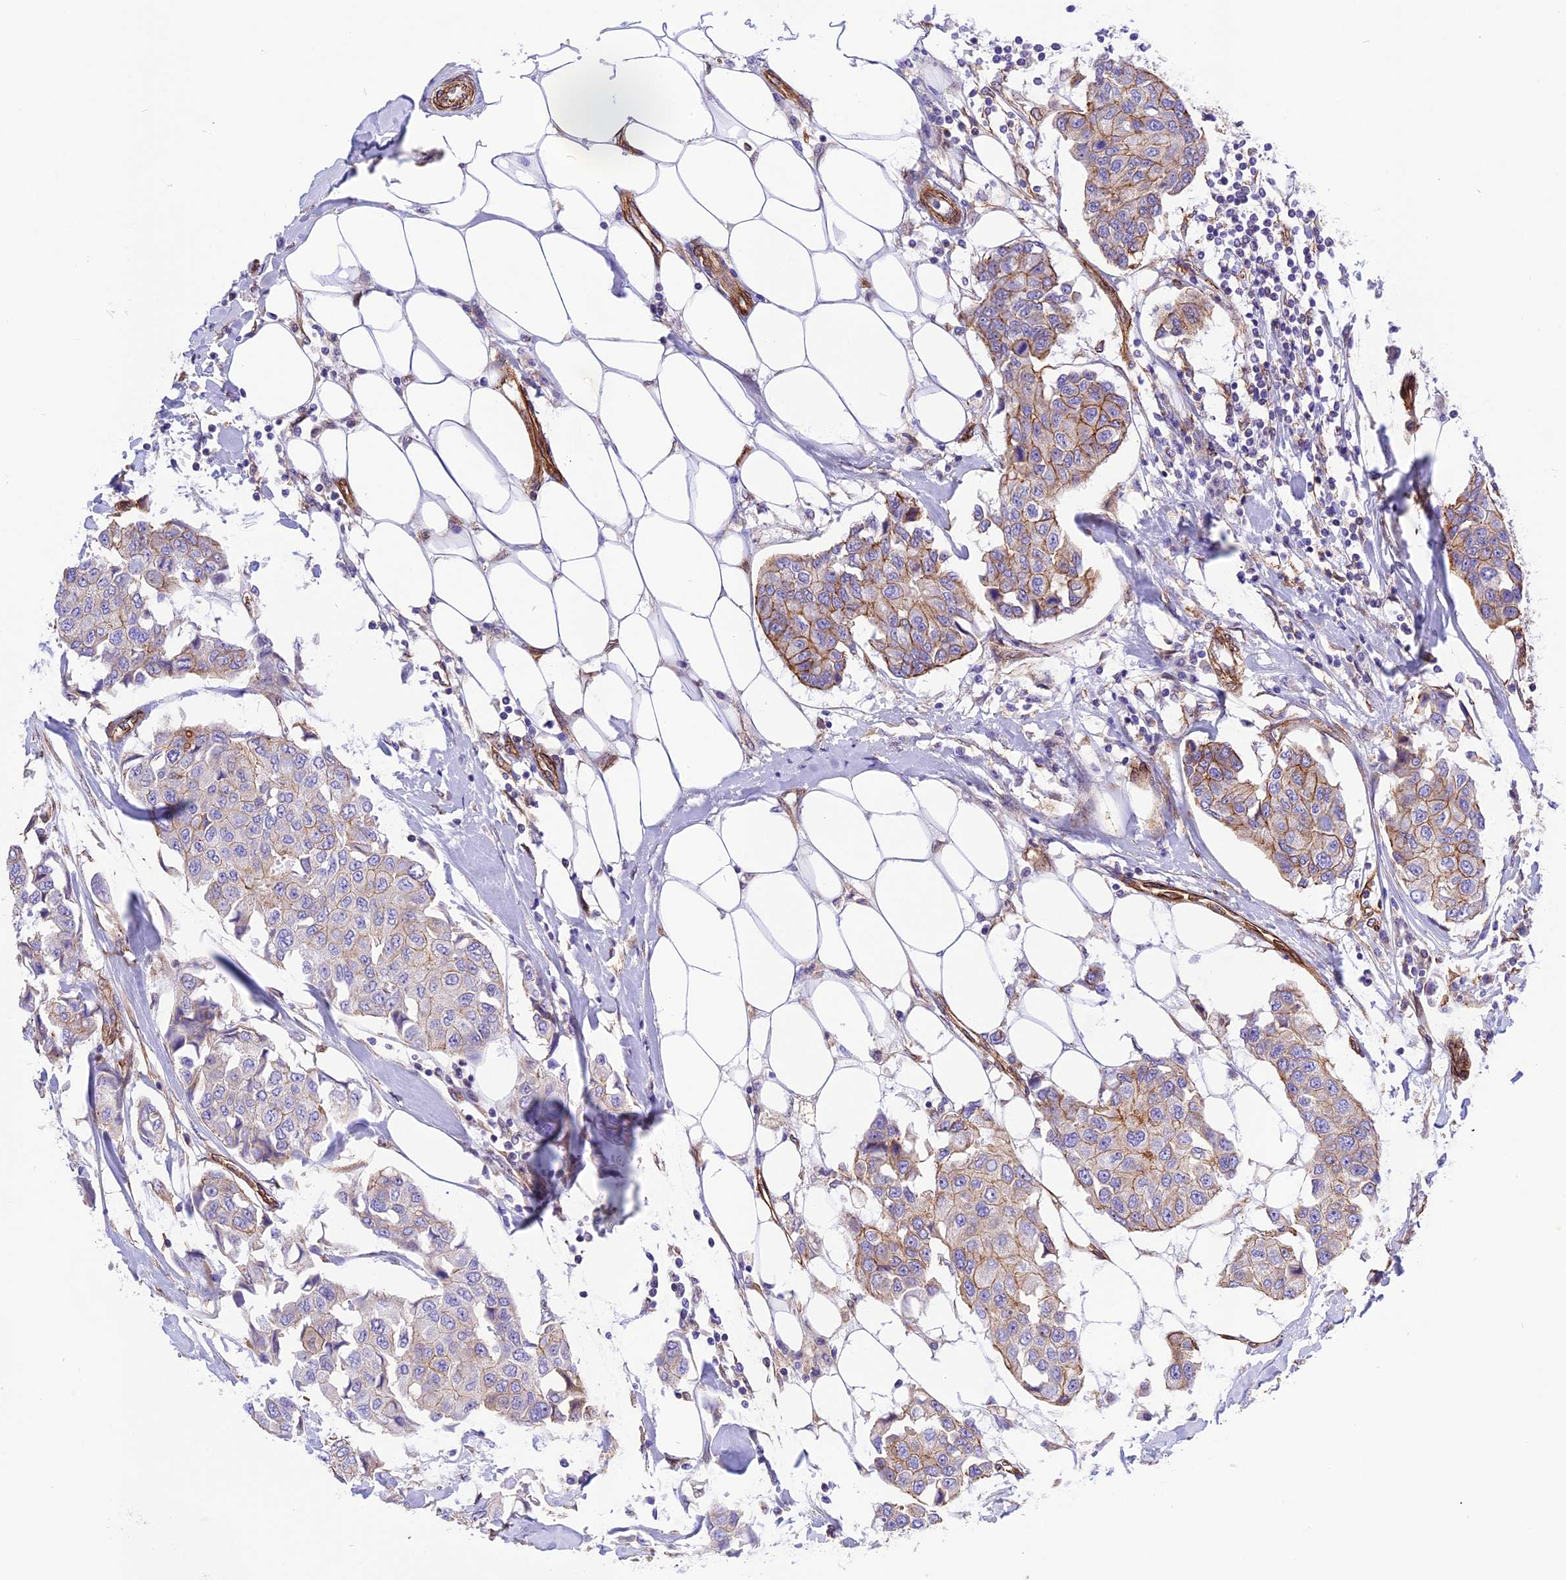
{"staining": {"intensity": "moderate", "quantity": "25%-75%", "location": "cytoplasmic/membranous"}, "tissue": "breast cancer", "cell_type": "Tumor cells", "image_type": "cancer", "snomed": [{"axis": "morphology", "description": "Duct carcinoma"}, {"axis": "topography", "description": "Breast"}], "caption": "Moderate cytoplasmic/membranous protein staining is present in about 25%-75% of tumor cells in breast intraductal carcinoma. The staining was performed using DAB (3,3'-diaminobenzidine) to visualize the protein expression in brown, while the nuclei were stained in blue with hematoxylin (Magnification: 20x).", "gene": "R3HDM4", "patient": {"sex": "female", "age": 80}}